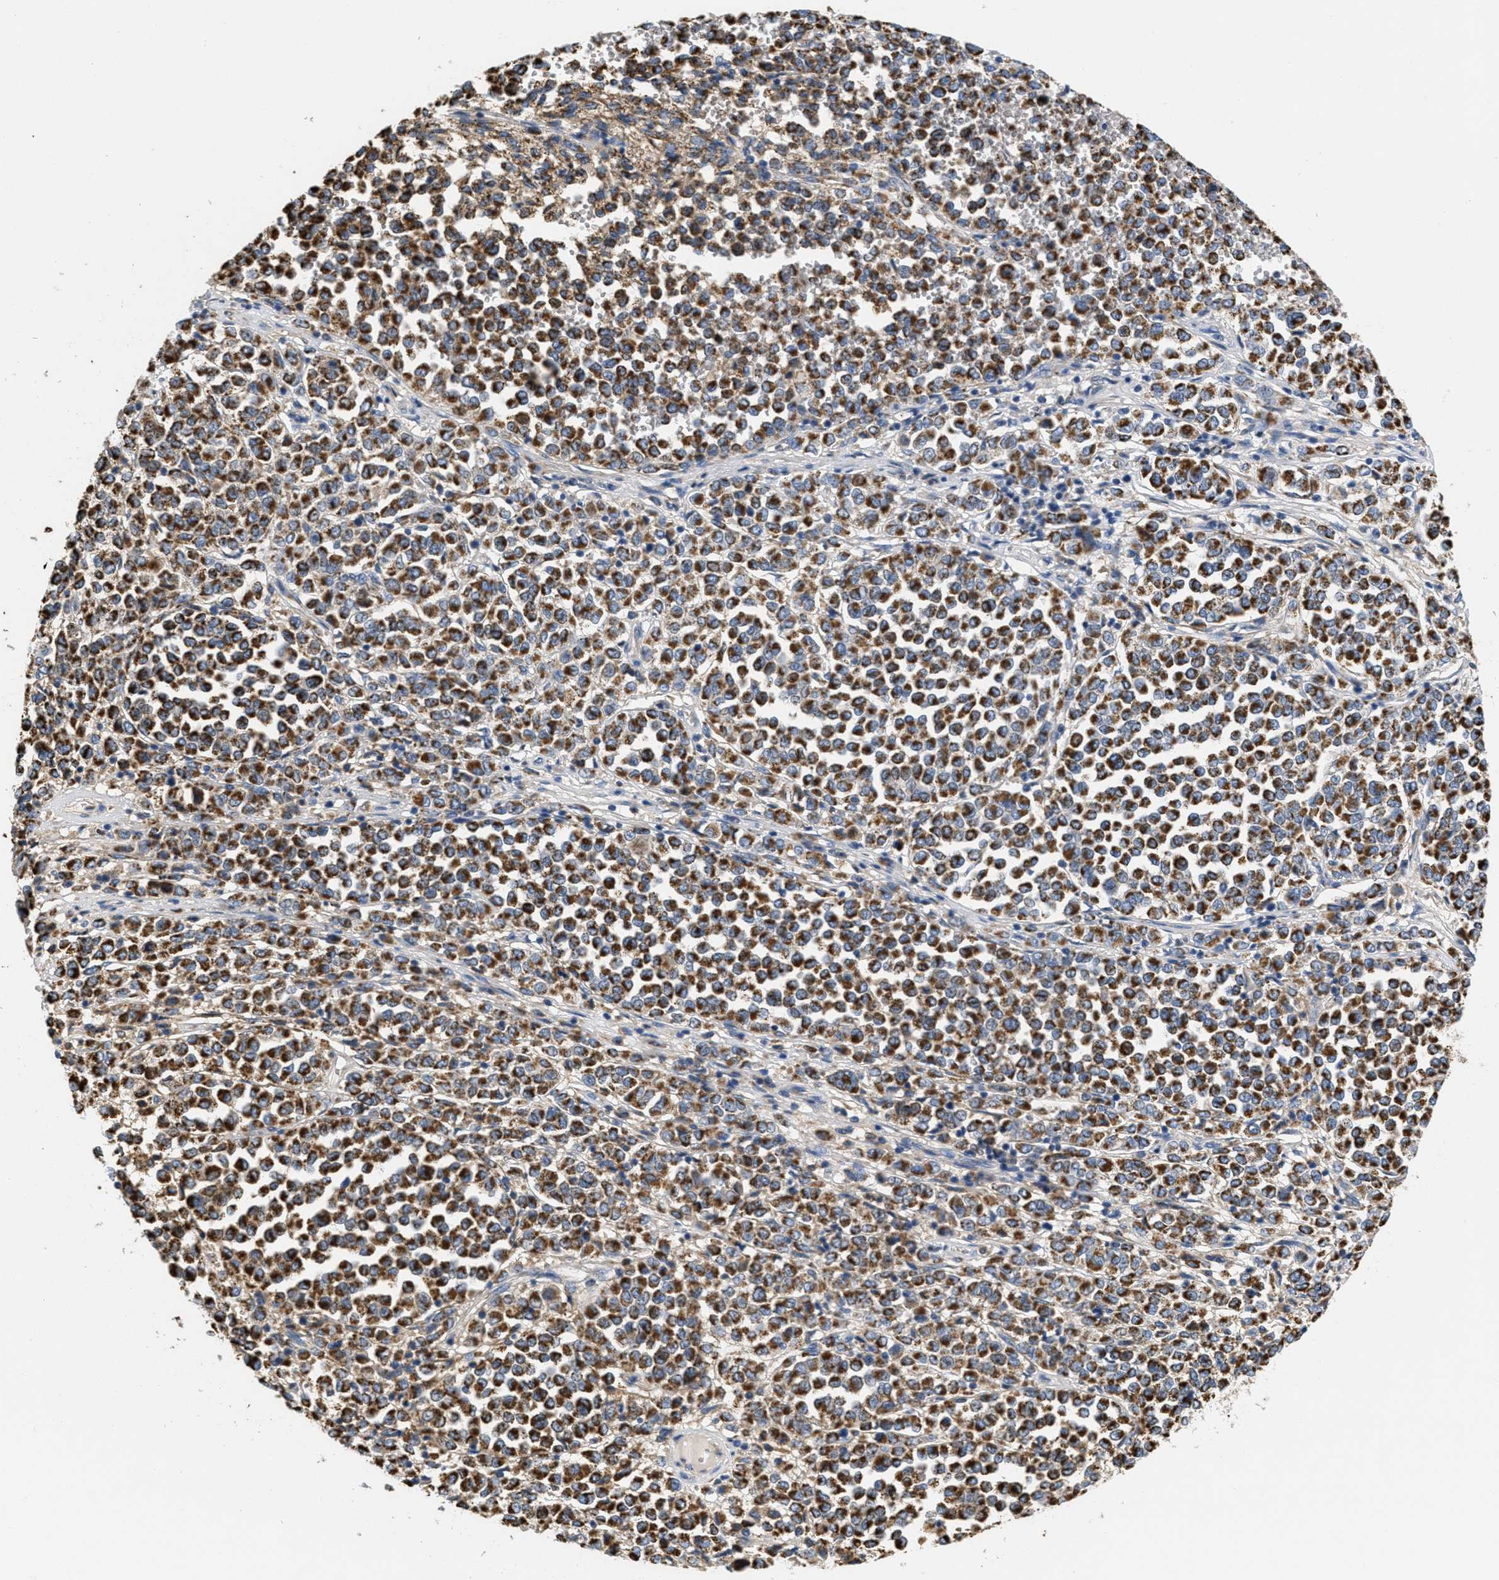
{"staining": {"intensity": "moderate", "quantity": ">75%", "location": "cytoplasmic/membranous"}, "tissue": "melanoma", "cell_type": "Tumor cells", "image_type": "cancer", "snomed": [{"axis": "morphology", "description": "Malignant melanoma, Metastatic site"}, {"axis": "topography", "description": "Pancreas"}], "caption": "A histopathology image showing moderate cytoplasmic/membranous staining in approximately >75% of tumor cells in melanoma, as visualized by brown immunohistochemical staining.", "gene": "KCNJ5", "patient": {"sex": "female", "age": 30}}